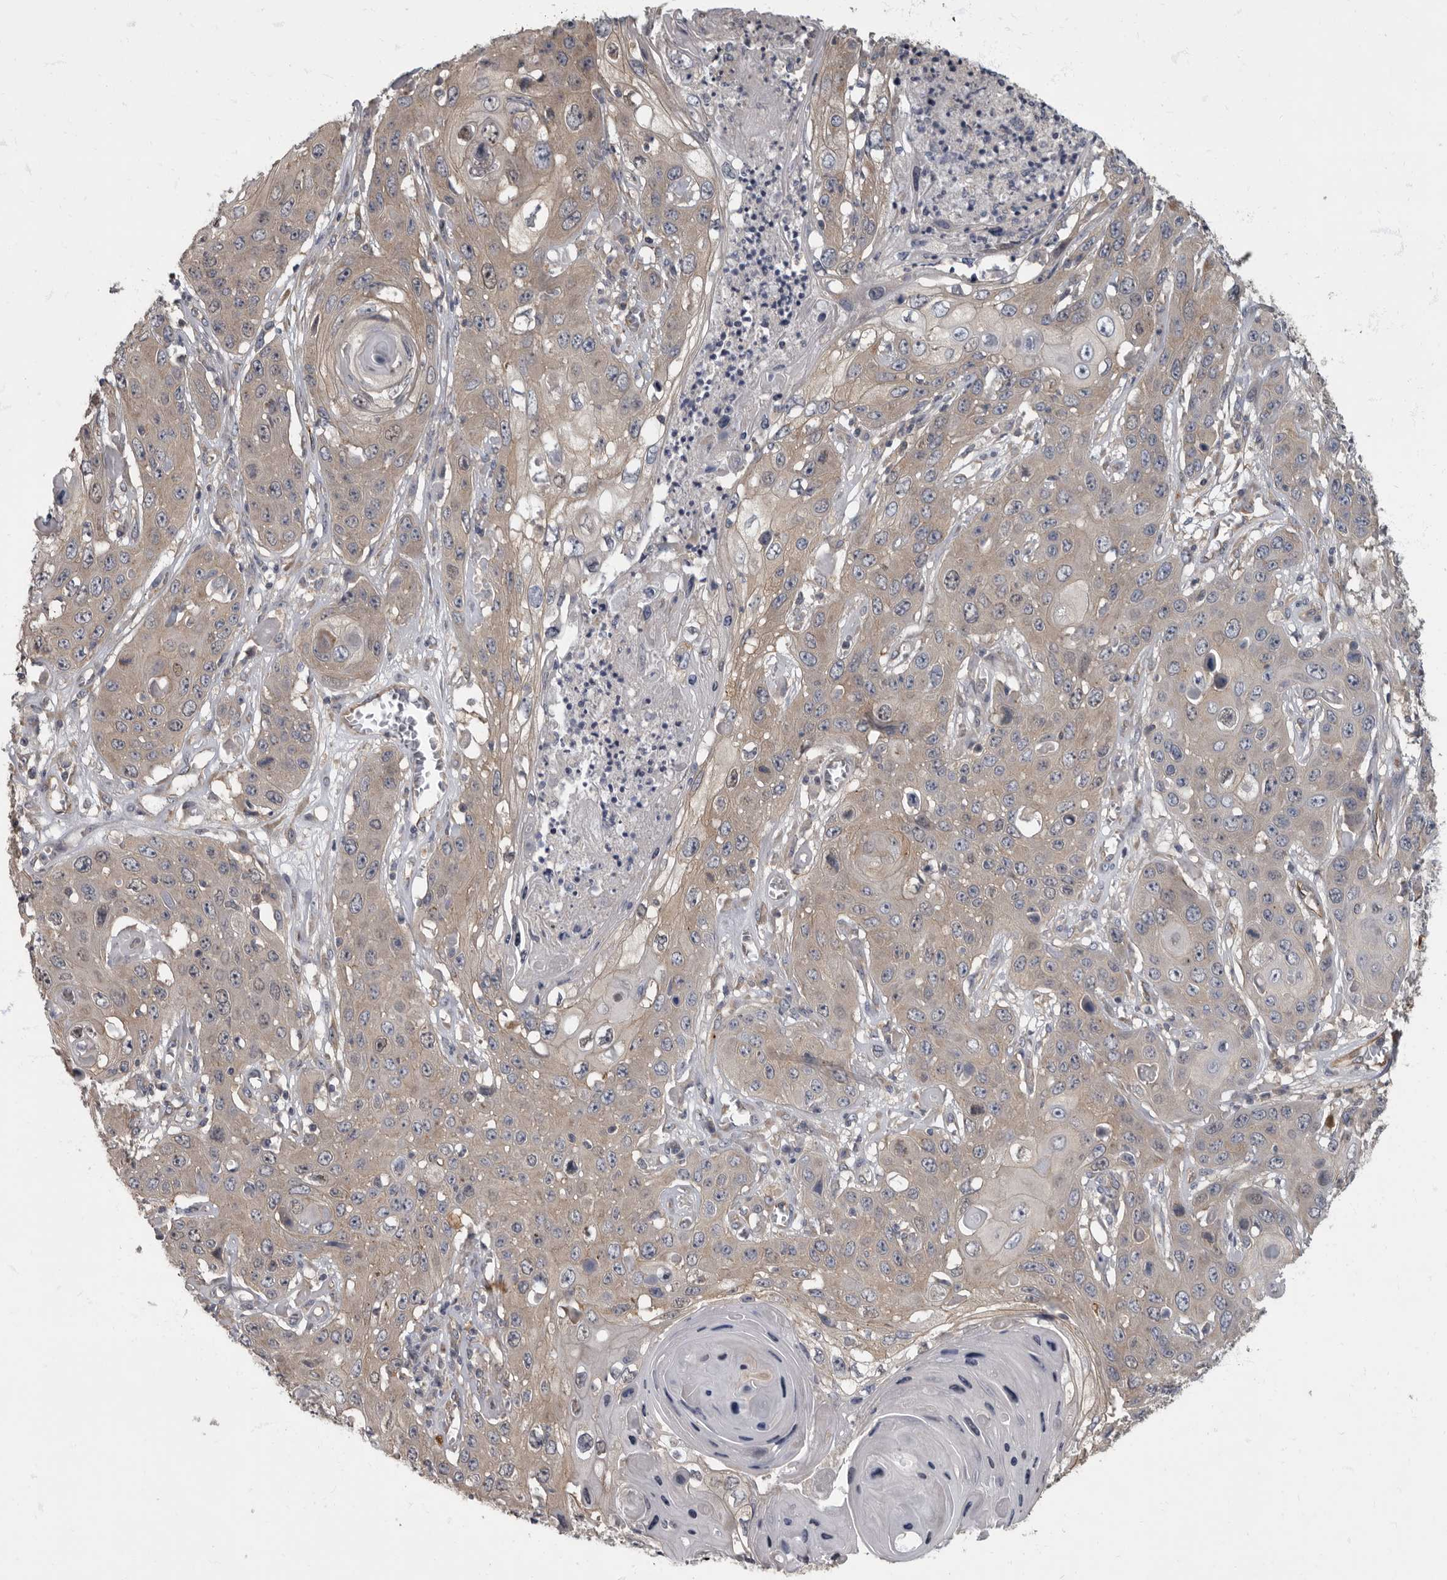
{"staining": {"intensity": "weak", "quantity": "<25%", "location": "cytoplasmic/membranous"}, "tissue": "skin cancer", "cell_type": "Tumor cells", "image_type": "cancer", "snomed": [{"axis": "morphology", "description": "Squamous cell carcinoma, NOS"}, {"axis": "topography", "description": "Skin"}], "caption": "Immunohistochemical staining of human squamous cell carcinoma (skin) demonstrates no significant positivity in tumor cells.", "gene": "PDK1", "patient": {"sex": "male", "age": 55}}